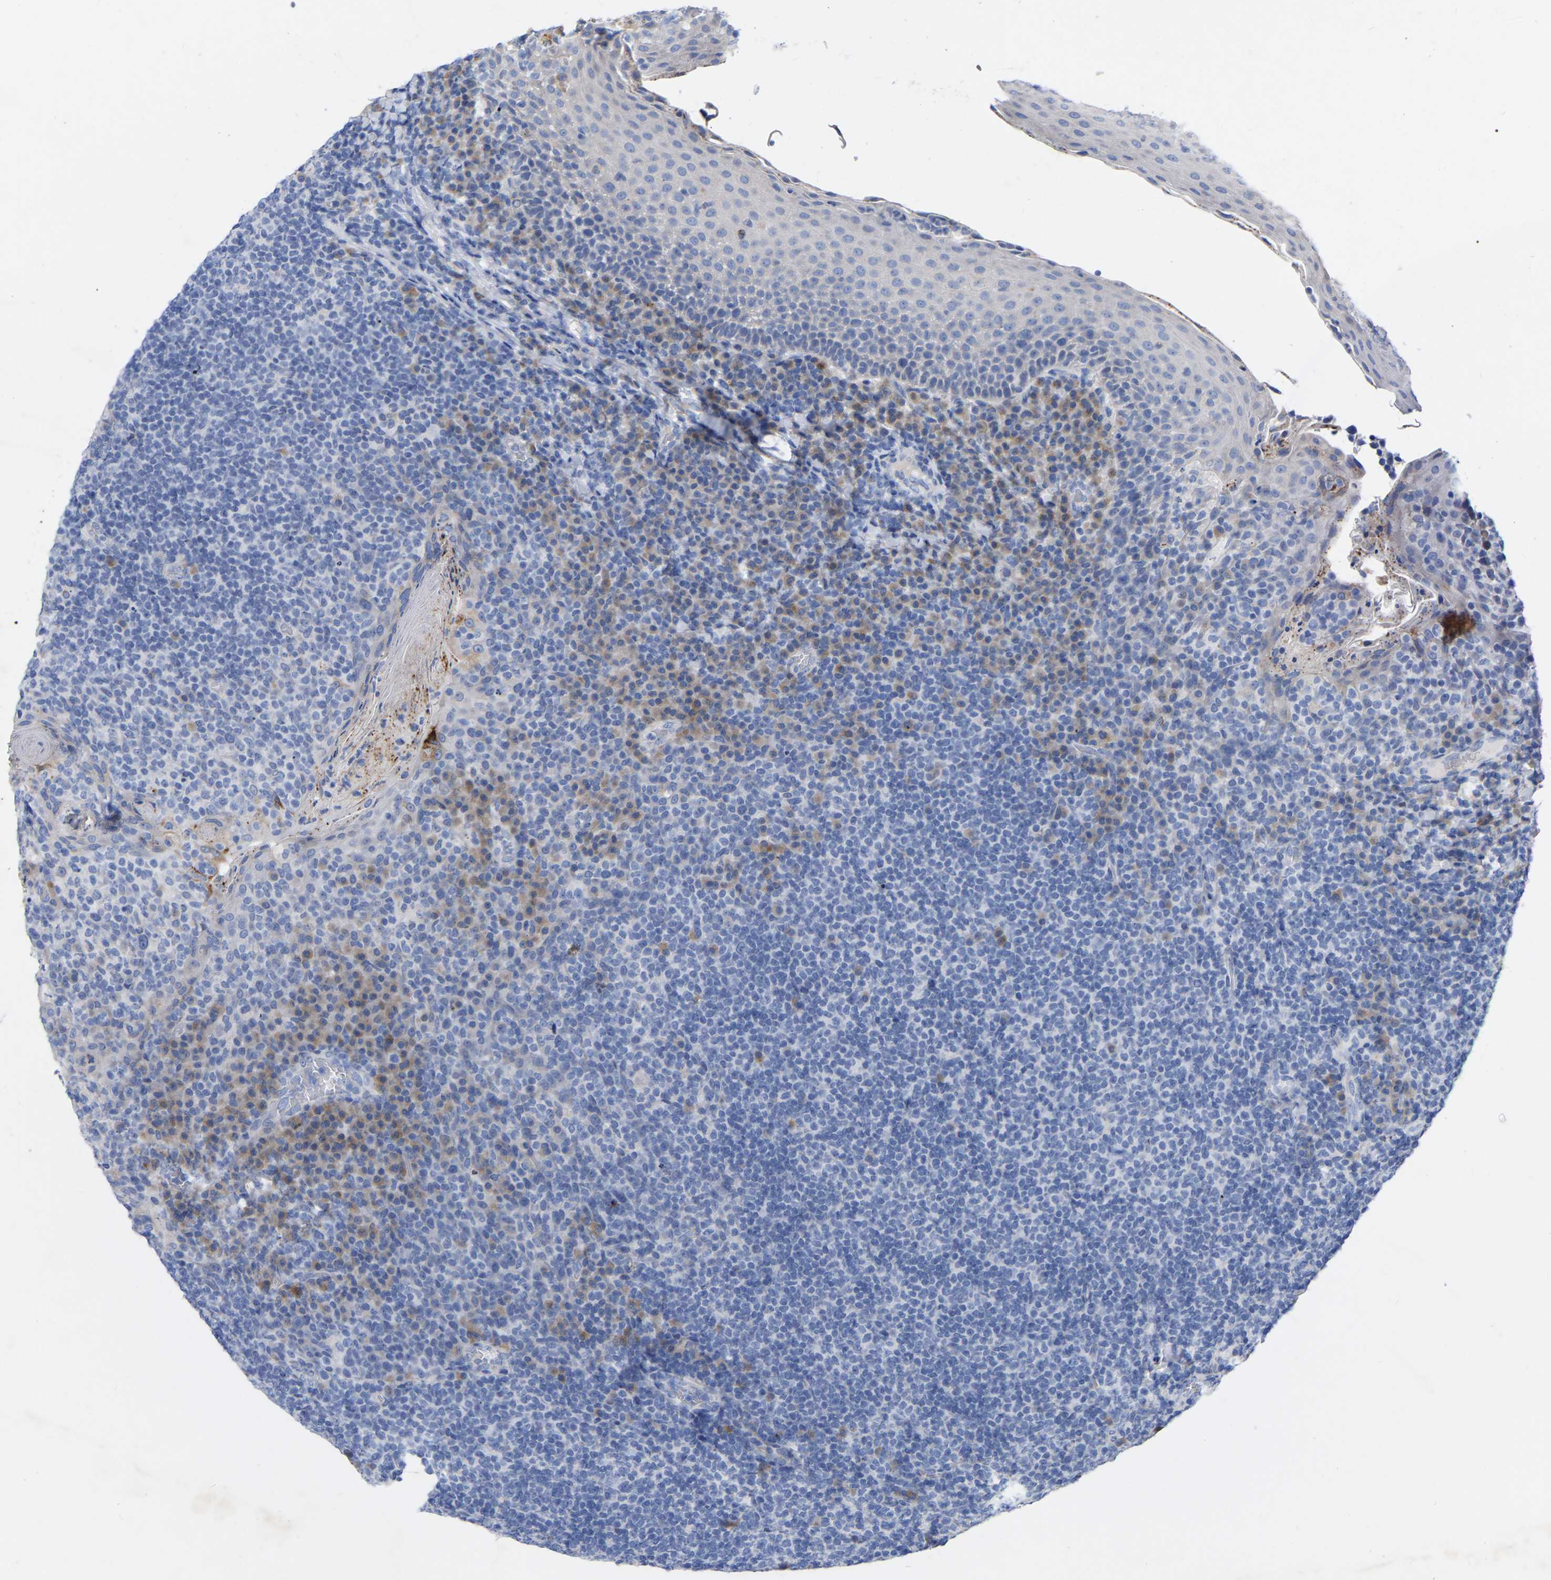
{"staining": {"intensity": "weak", "quantity": "<25%", "location": "cytoplasmic/membranous"}, "tissue": "tonsil", "cell_type": "Germinal center cells", "image_type": "normal", "snomed": [{"axis": "morphology", "description": "Normal tissue, NOS"}, {"axis": "topography", "description": "Tonsil"}], "caption": "DAB (3,3'-diaminobenzidine) immunohistochemical staining of benign human tonsil demonstrates no significant expression in germinal center cells. (DAB IHC with hematoxylin counter stain).", "gene": "STRIP2", "patient": {"sex": "male", "age": 17}}